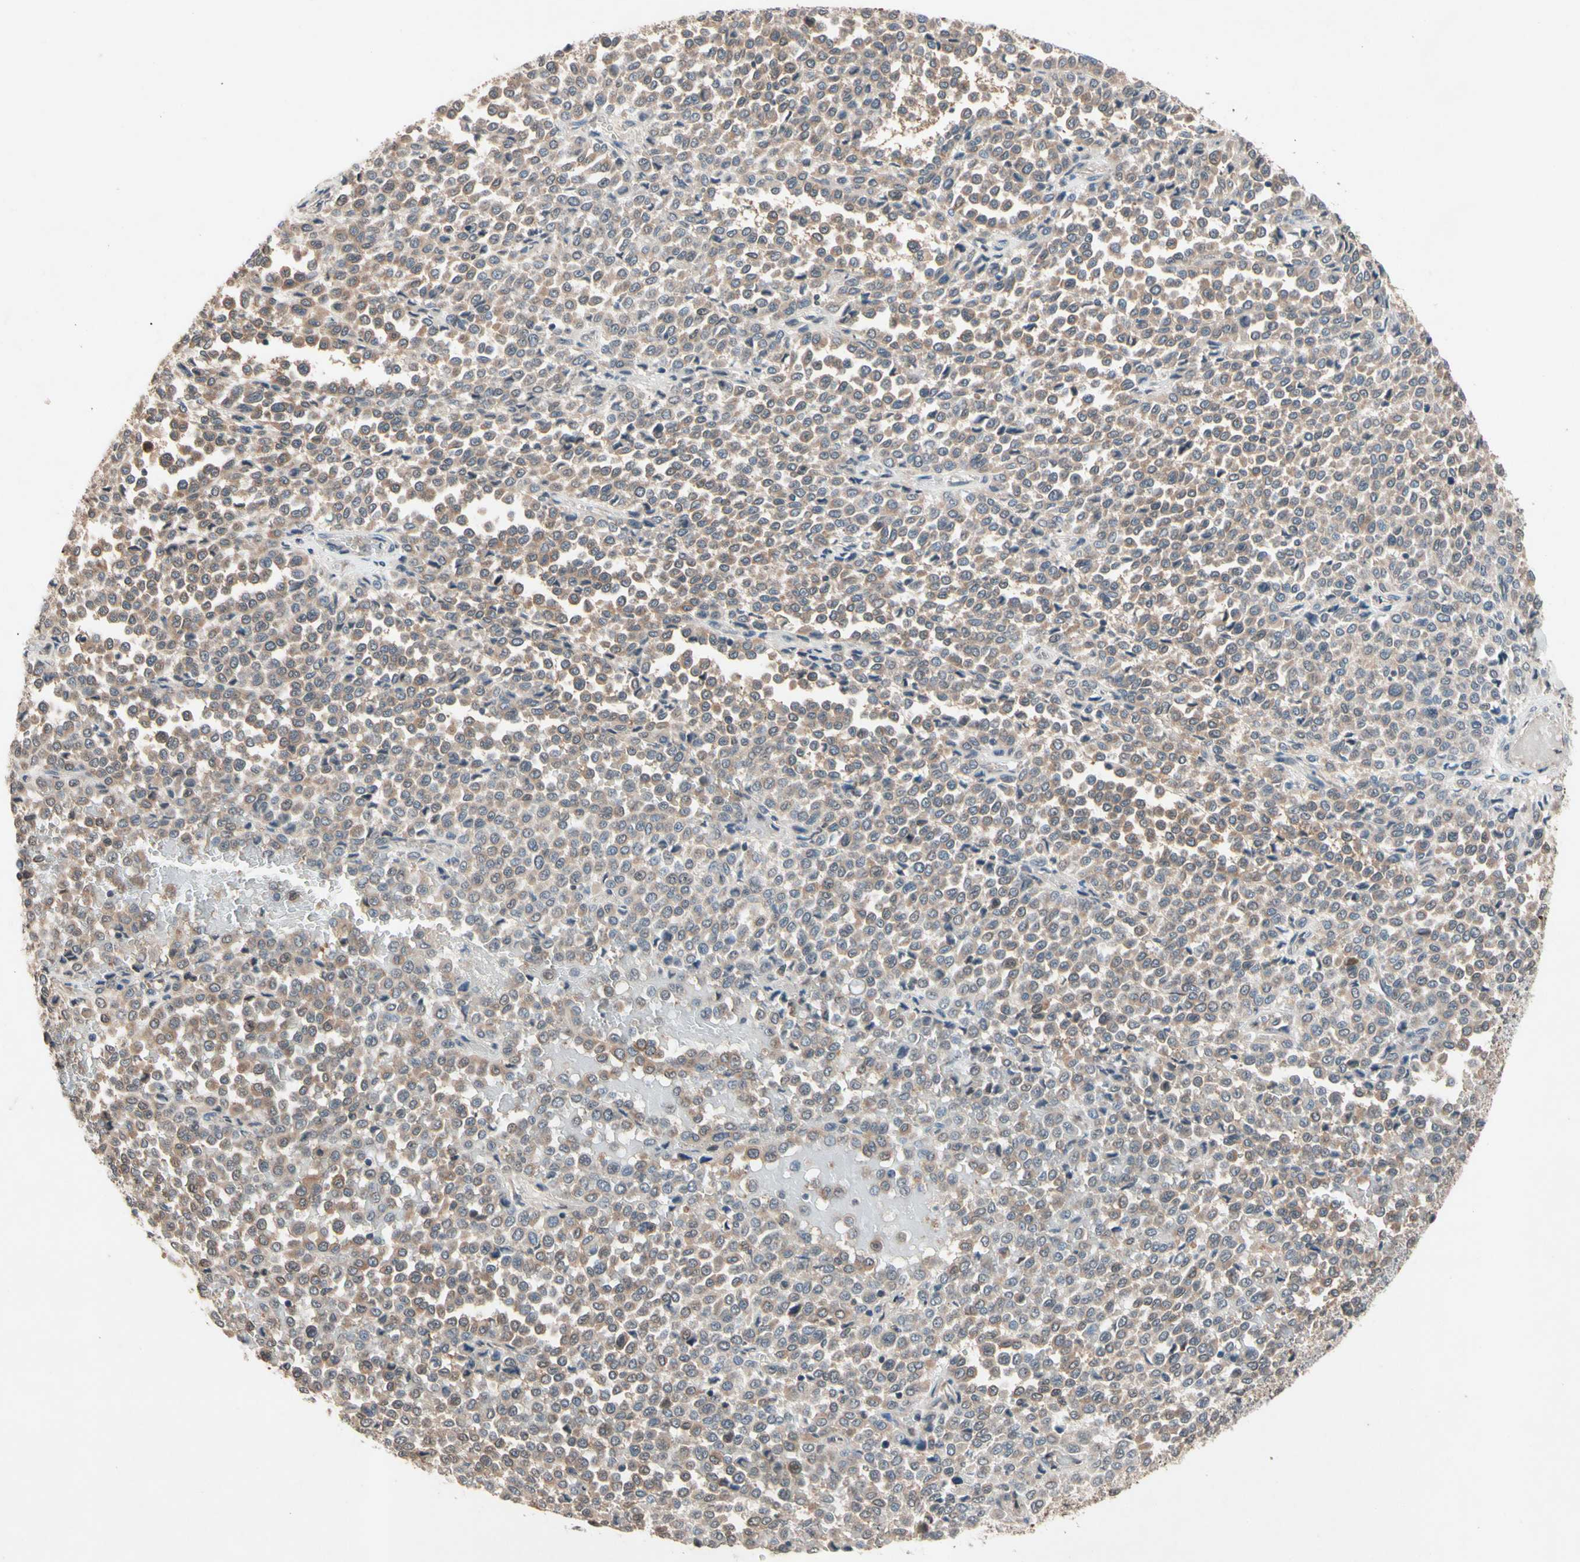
{"staining": {"intensity": "moderate", "quantity": ">75%", "location": "cytoplasmic/membranous"}, "tissue": "melanoma", "cell_type": "Tumor cells", "image_type": "cancer", "snomed": [{"axis": "morphology", "description": "Malignant melanoma, Metastatic site"}, {"axis": "topography", "description": "Pancreas"}], "caption": "Immunohistochemical staining of human malignant melanoma (metastatic site) reveals medium levels of moderate cytoplasmic/membranous staining in about >75% of tumor cells.", "gene": "PRDX4", "patient": {"sex": "female", "age": 30}}